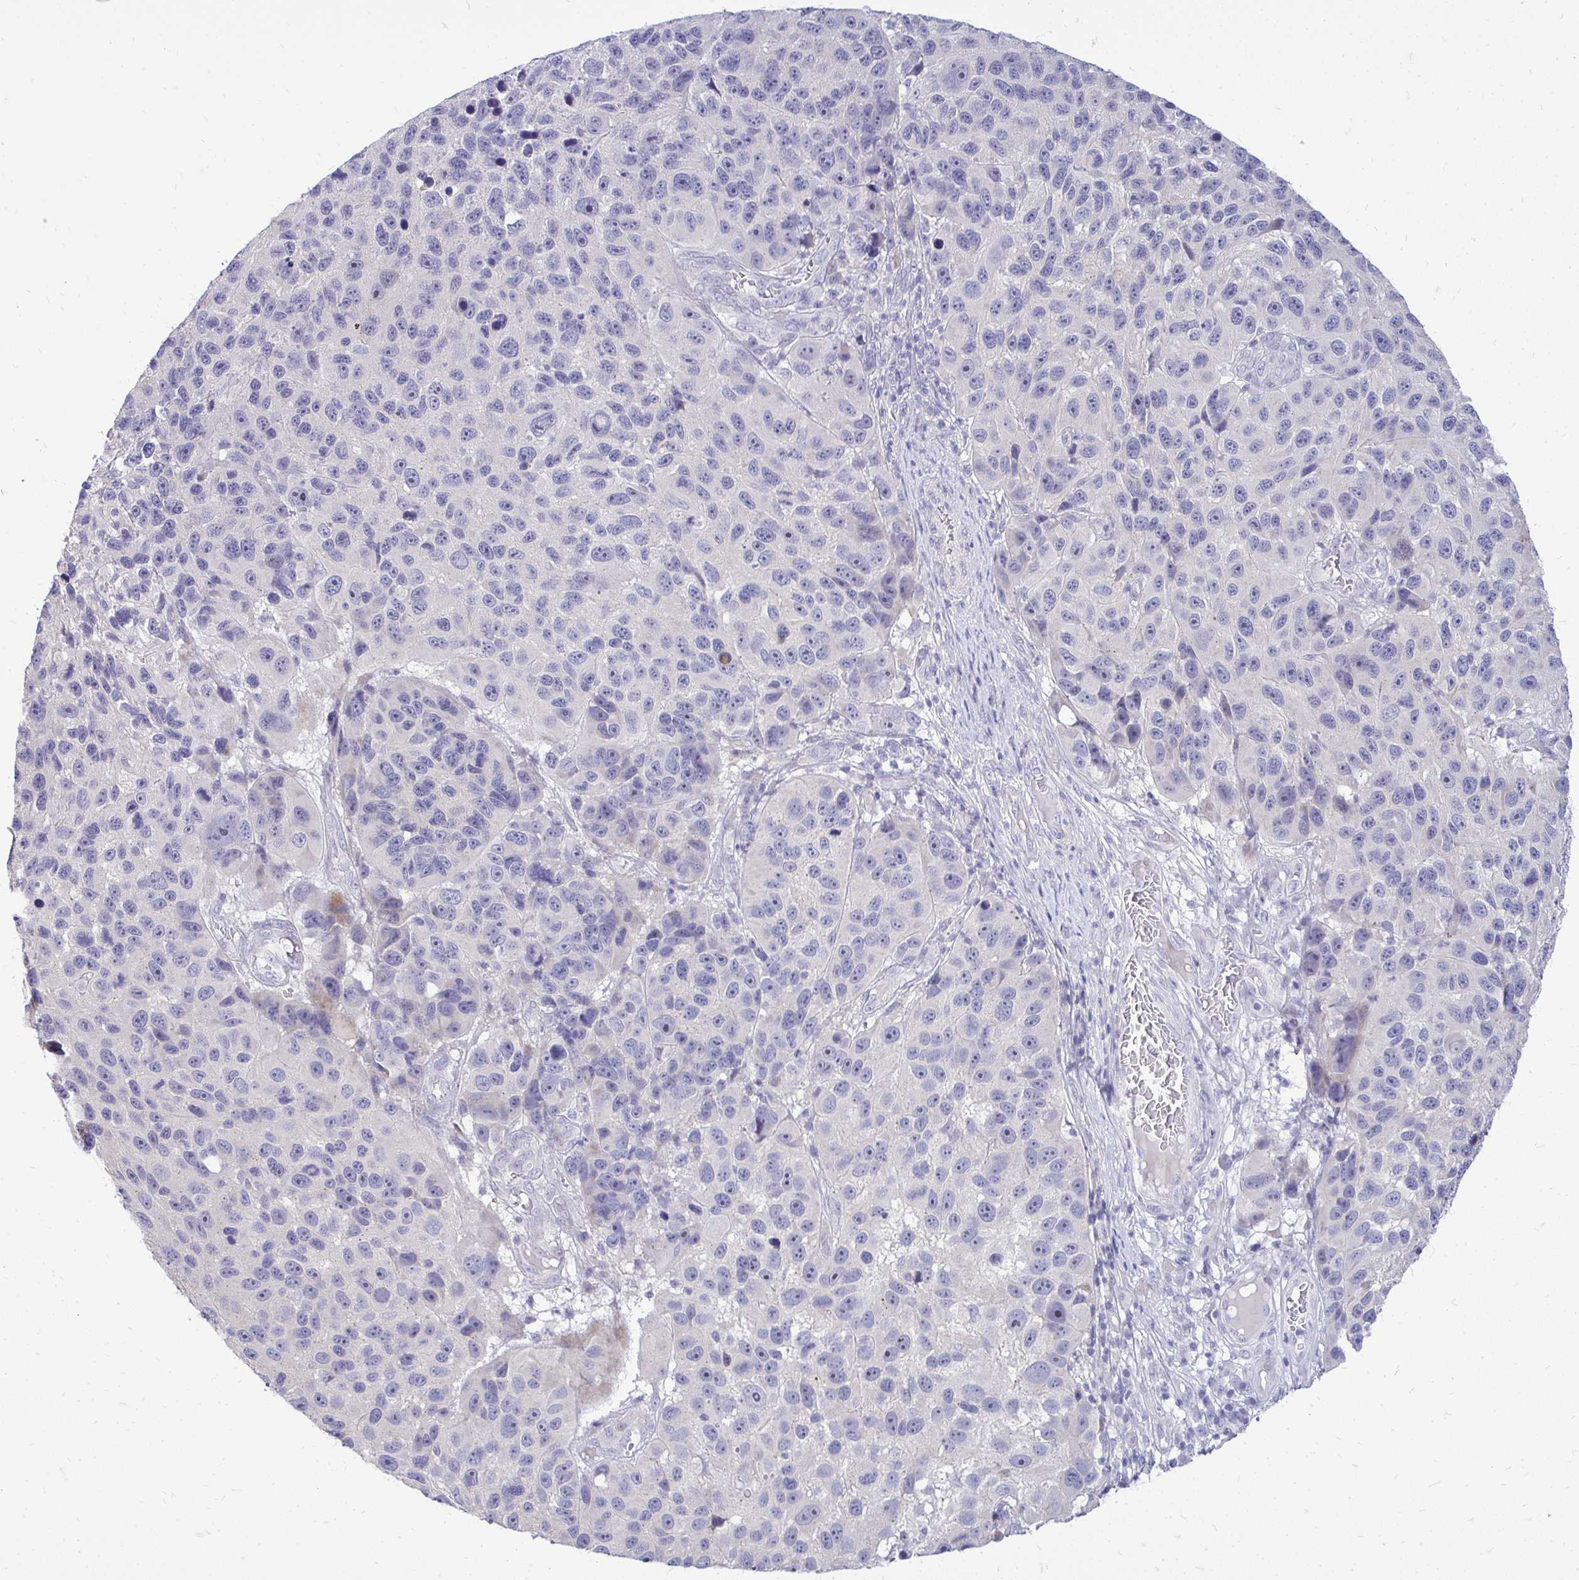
{"staining": {"intensity": "weak", "quantity": "<25%", "location": "nuclear"}, "tissue": "melanoma", "cell_type": "Tumor cells", "image_type": "cancer", "snomed": [{"axis": "morphology", "description": "Malignant melanoma, NOS"}, {"axis": "topography", "description": "Skin"}], "caption": "This is a image of immunohistochemistry staining of melanoma, which shows no expression in tumor cells.", "gene": "OR8D1", "patient": {"sex": "male", "age": 53}}